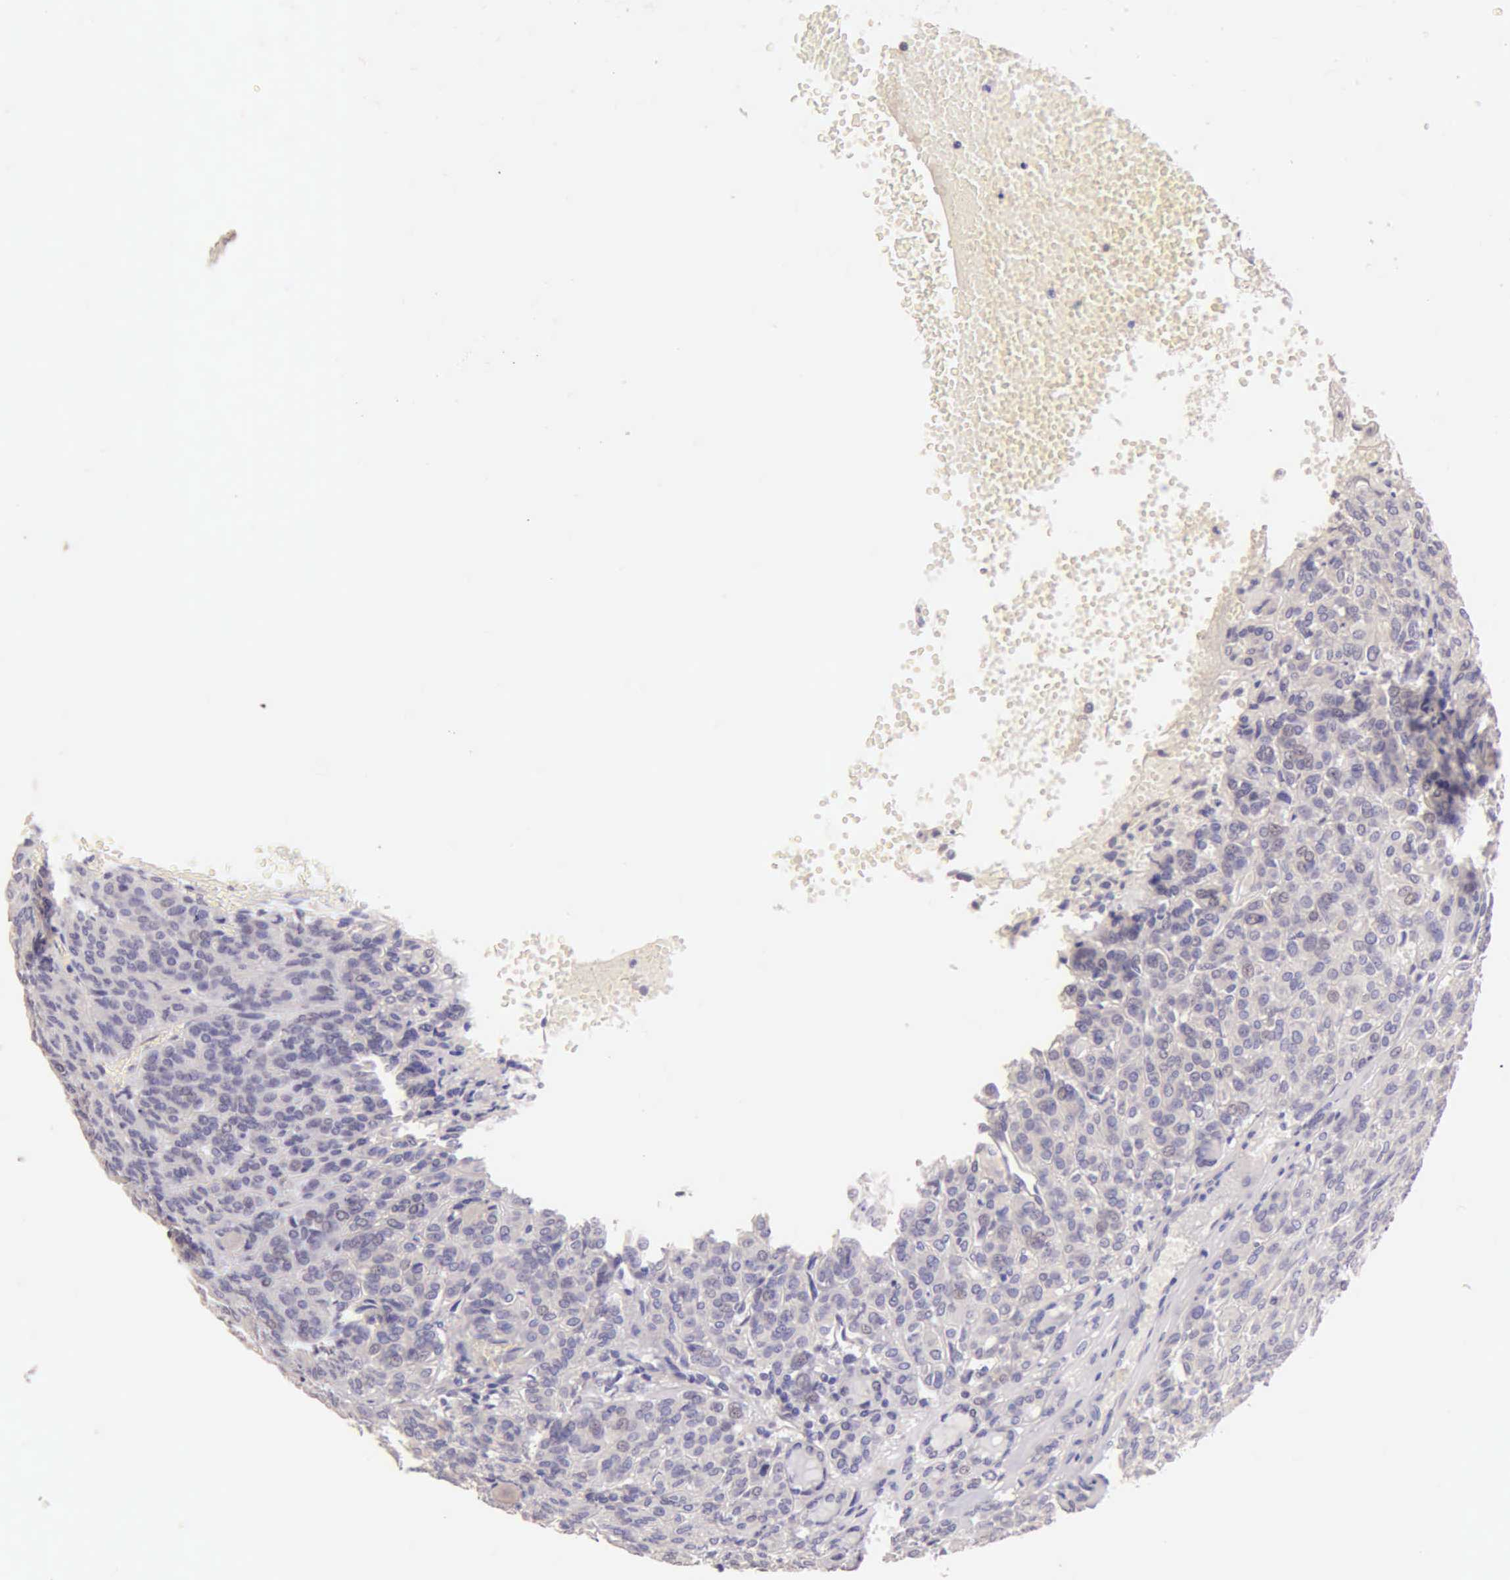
{"staining": {"intensity": "negative", "quantity": "none", "location": "none"}, "tissue": "thyroid cancer", "cell_type": "Tumor cells", "image_type": "cancer", "snomed": [{"axis": "morphology", "description": "Follicular adenoma carcinoma, NOS"}, {"axis": "topography", "description": "Thyroid gland"}], "caption": "High magnification brightfield microscopy of follicular adenoma carcinoma (thyroid) stained with DAB (3,3'-diaminobenzidine) (brown) and counterstained with hematoxylin (blue): tumor cells show no significant staining.", "gene": "ESR1", "patient": {"sex": "female", "age": 71}}